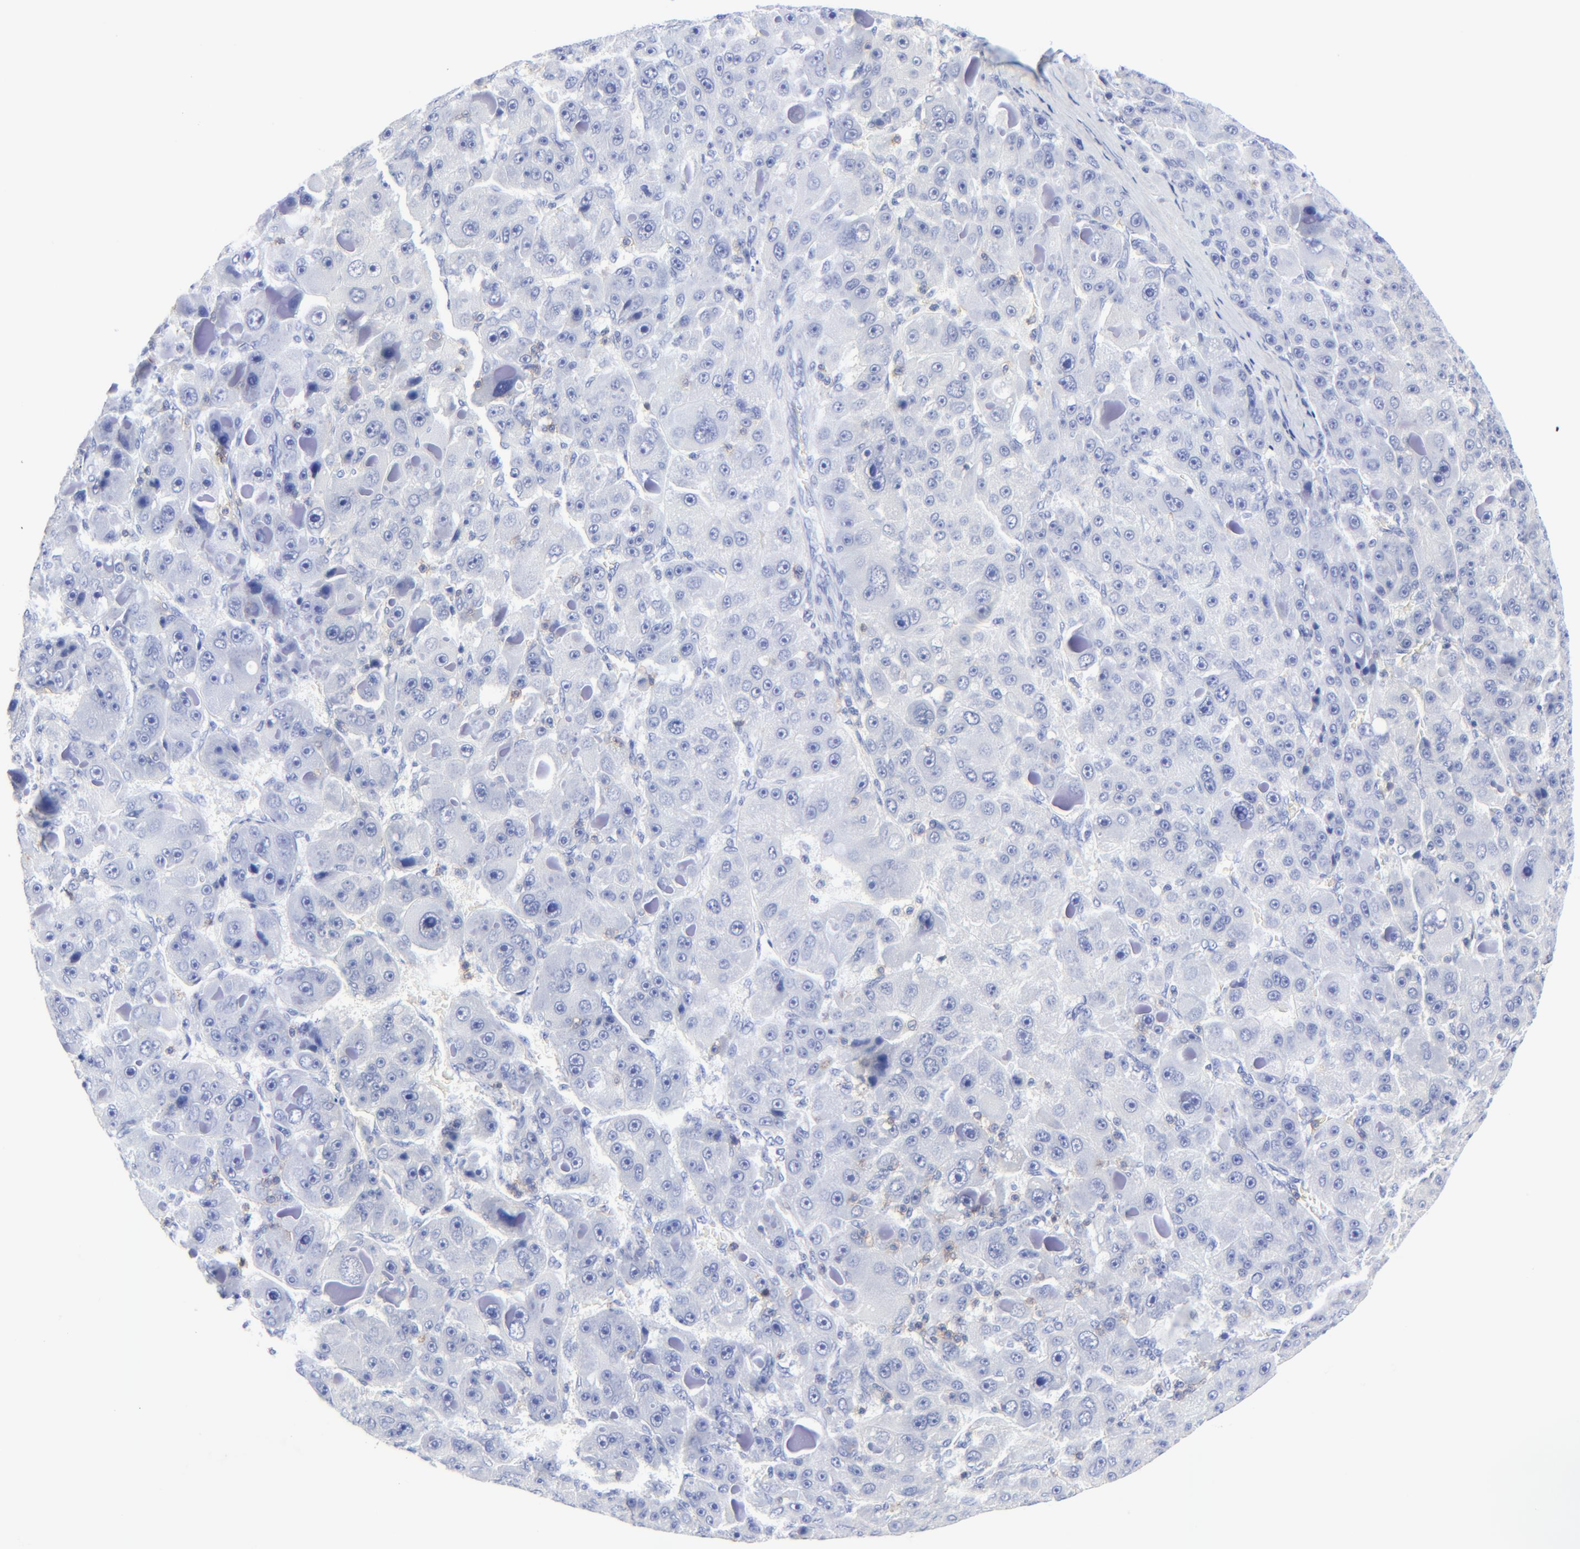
{"staining": {"intensity": "negative", "quantity": "none", "location": "none"}, "tissue": "liver cancer", "cell_type": "Tumor cells", "image_type": "cancer", "snomed": [{"axis": "morphology", "description": "Carcinoma, Hepatocellular, NOS"}, {"axis": "topography", "description": "Liver"}], "caption": "The photomicrograph reveals no significant staining in tumor cells of liver cancer. (DAB IHC, high magnification).", "gene": "LCK", "patient": {"sex": "male", "age": 76}}